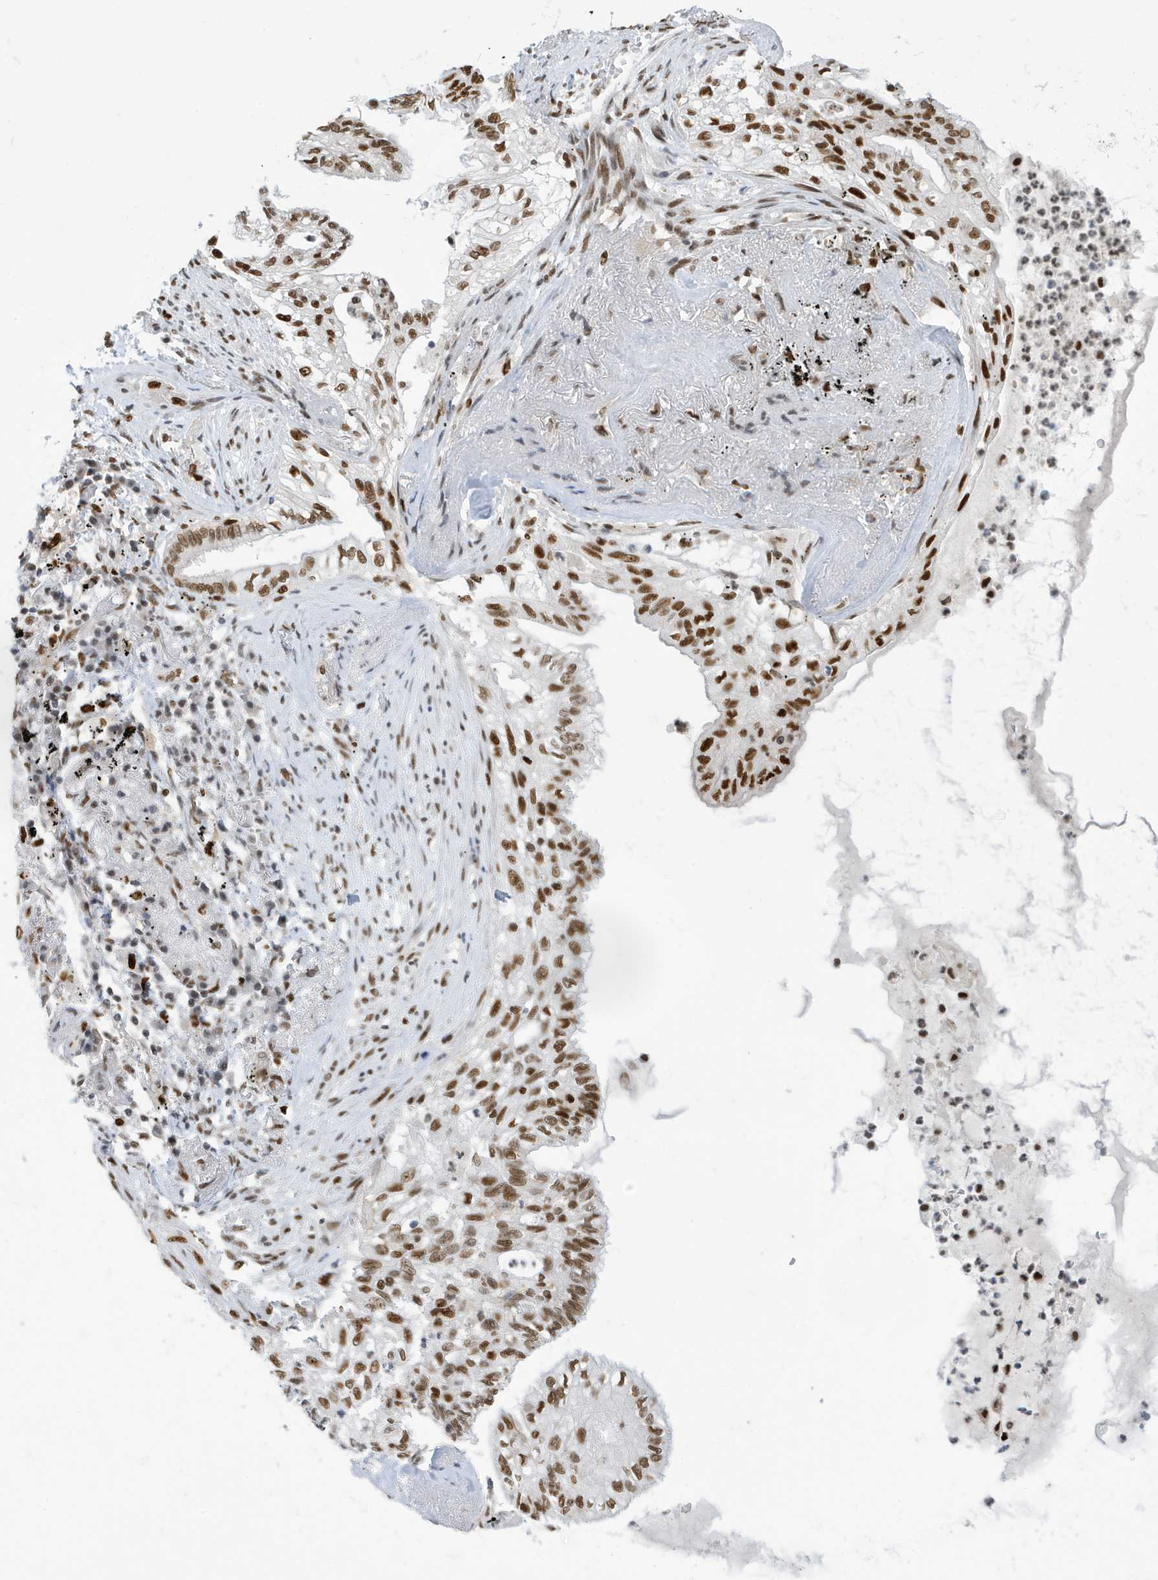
{"staining": {"intensity": "moderate", "quantity": ">75%", "location": "nuclear"}, "tissue": "lung cancer", "cell_type": "Tumor cells", "image_type": "cancer", "snomed": [{"axis": "morphology", "description": "Adenocarcinoma, NOS"}, {"axis": "topography", "description": "Lung"}], "caption": "Protein analysis of lung adenocarcinoma tissue demonstrates moderate nuclear positivity in about >75% of tumor cells. (DAB (3,3'-diaminobenzidine) = brown stain, brightfield microscopy at high magnification).", "gene": "PCYT1A", "patient": {"sex": "female", "age": 70}}